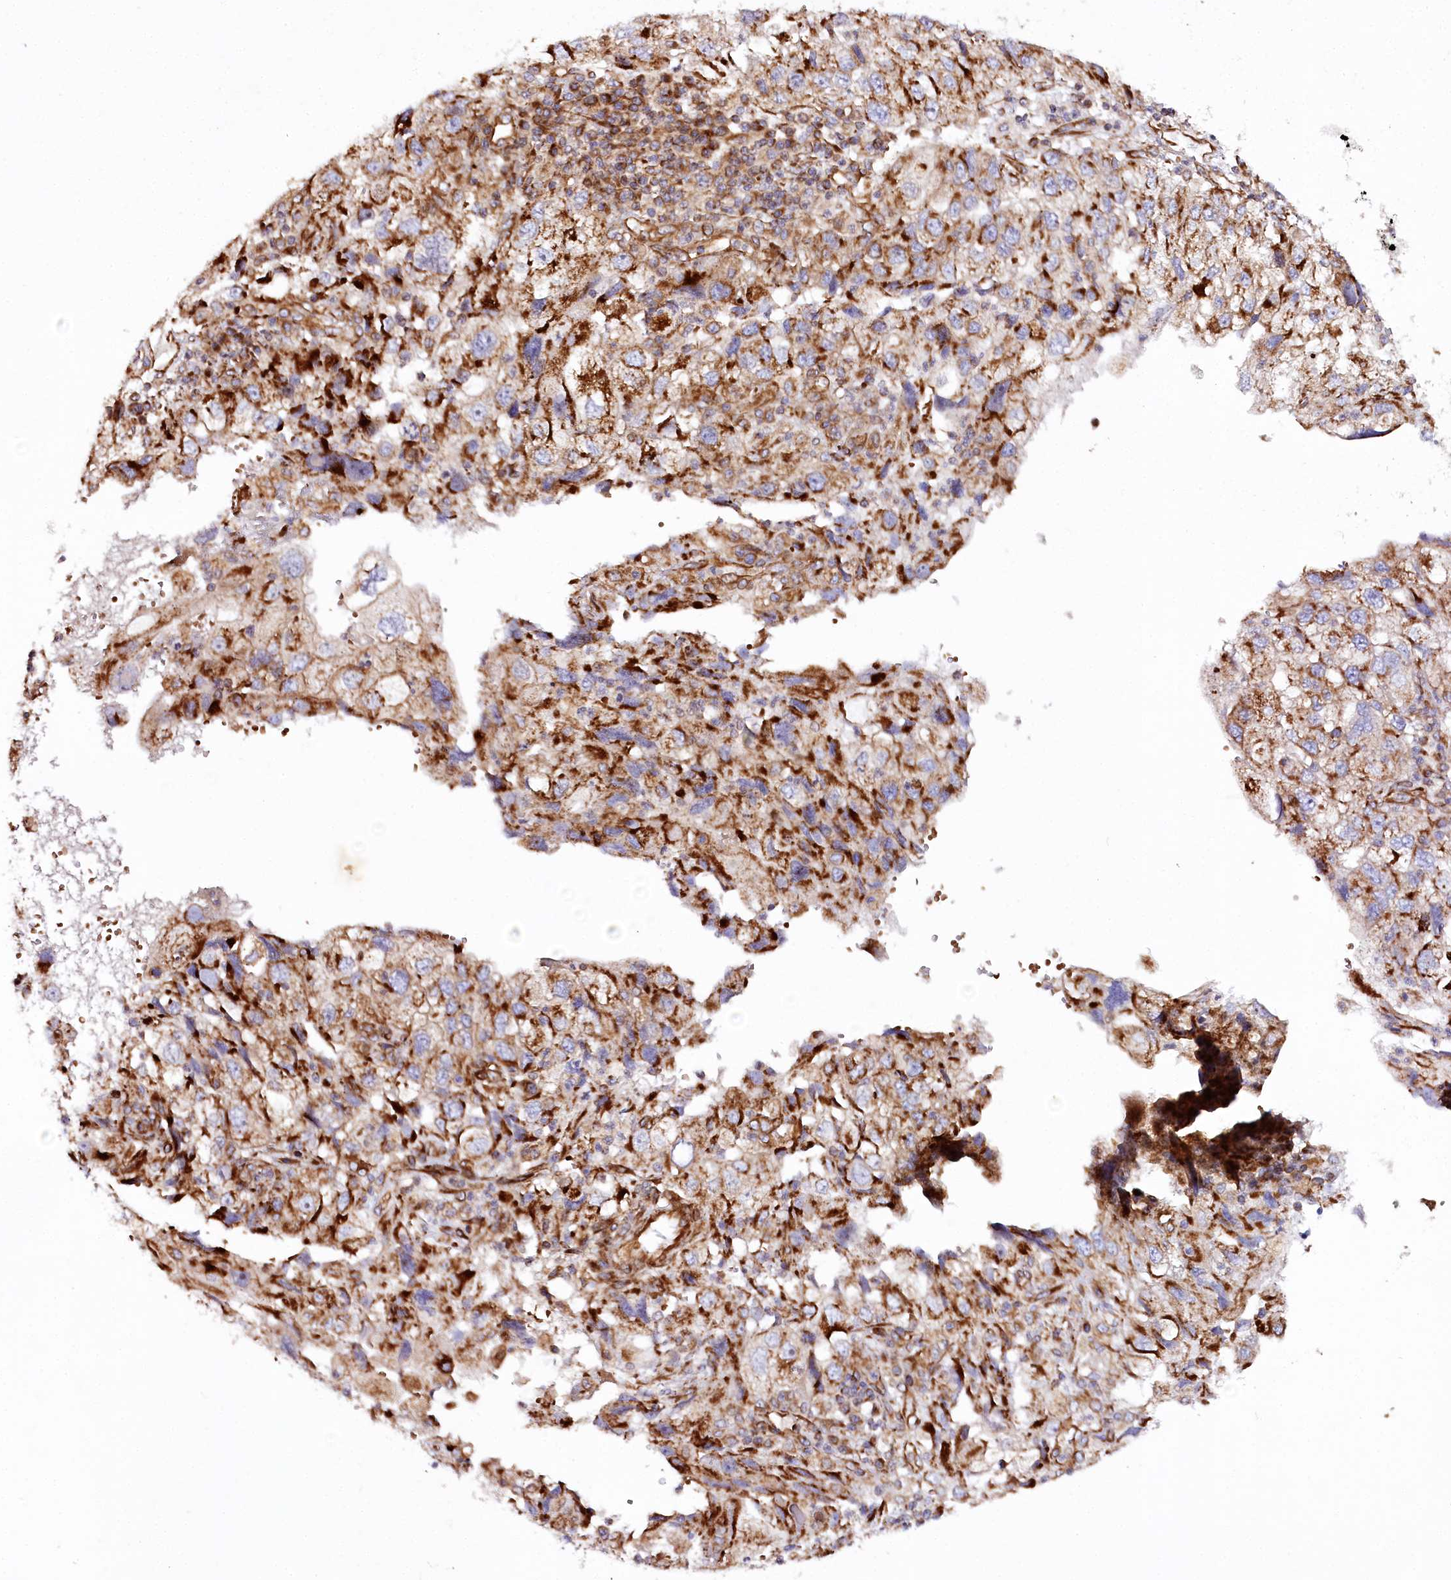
{"staining": {"intensity": "strong", "quantity": "25%-75%", "location": "cytoplasmic/membranous"}, "tissue": "endometrial cancer", "cell_type": "Tumor cells", "image_type": "cancer", "snomed": [{"axis": "morphology", "description": "Adenocarcinoma, NOS"}, {"axis": "topography", "description": "Endometrium"}], "caption": "This image demonstrates immunohistochemistry staining of endometrial cancer, with high strong cytoplasmic/membranous positivity in approximately 25%-75% of tumor cells.", "gene": "THUMPD3", "patient": {"sex": "female", "age": 49}}